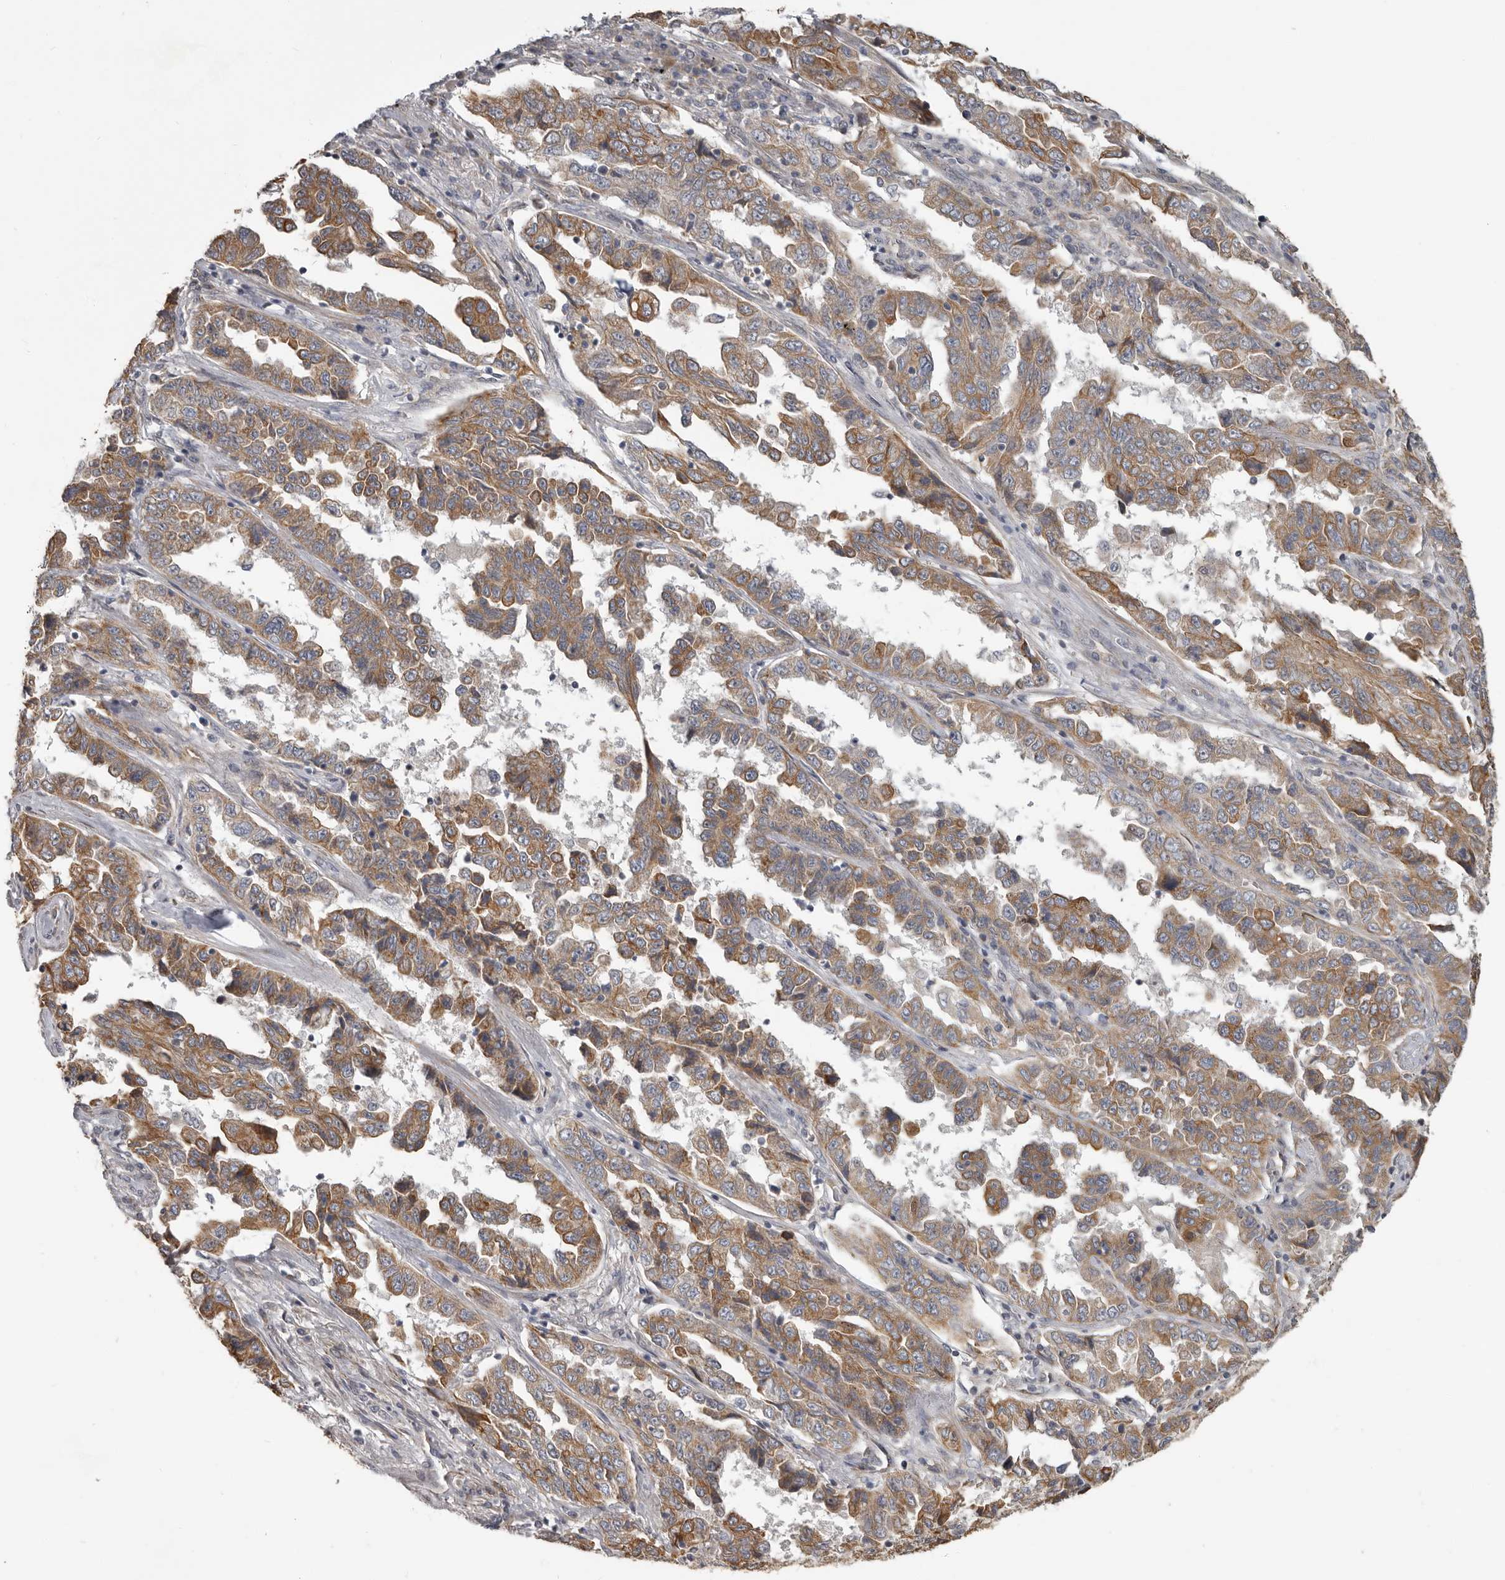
{"staining": {"intensity": "moderate", "quantity": ">75%", "location": "cytoplasmic/membranous"}, "tissue": "lung cancer", "cell_type": "Tumor cells", "image_type": "cancer", "snomed": [{"axis": "morphology", "description": "Adenocarcinoma, NOS"}, {"axis": "topography", "description": "Lung"}], "caption": "Immunohistochemical staining of lung adenocarcinoma exhibits medium levels of moderate cytoplasmic/membranous staining in about >75% of tumor cells.", "gene": "UNK", "patient": {"sex": "female", "age": 51}}